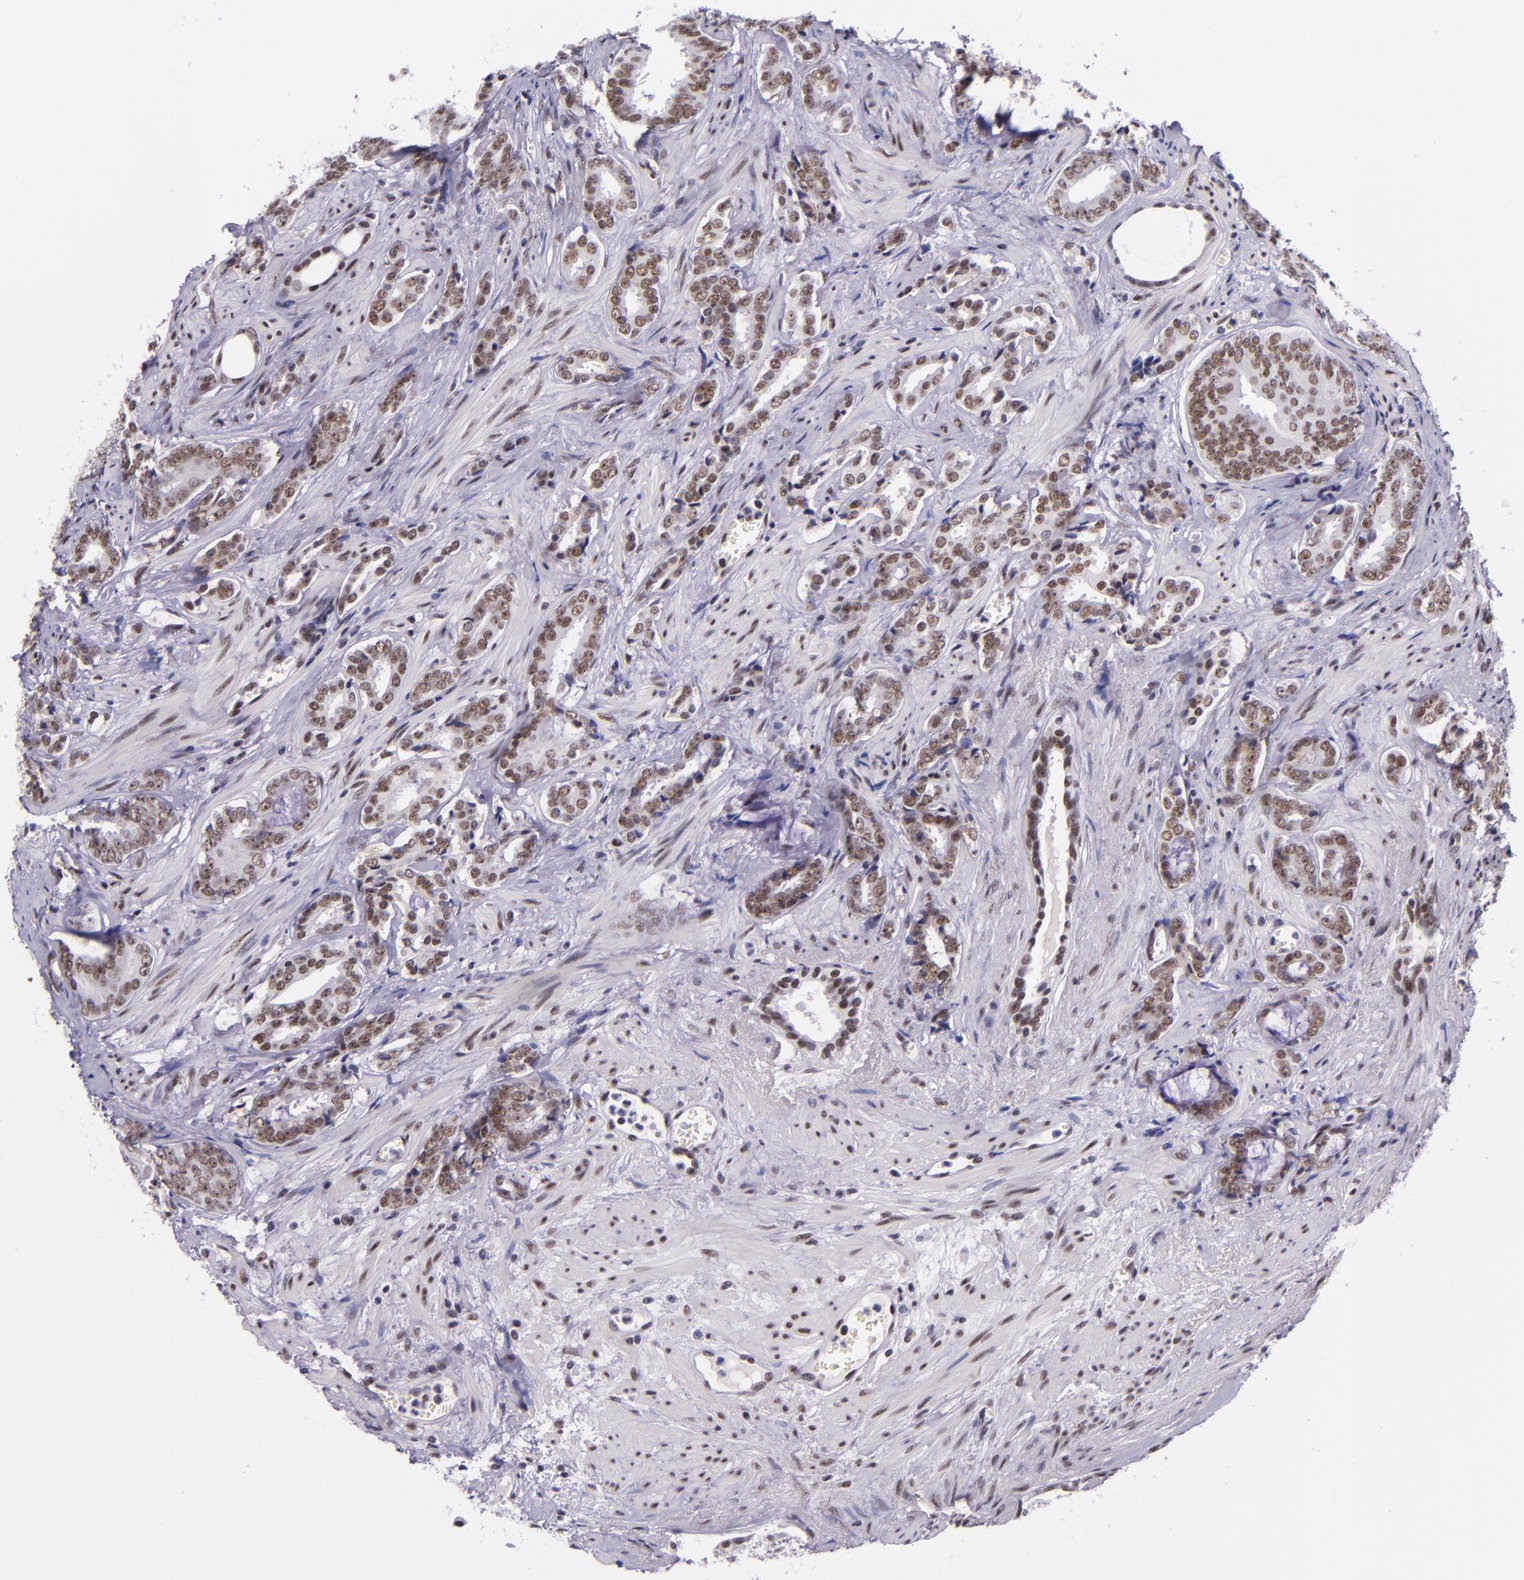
{"staining": {"intensity": "moderate", "quantity": "25%-75%", "location": "nuclear"}, "tissue": "prostate cancer", "cell_type": "Tumor cells", "image_type": "cancer", "snomed": [{"axis": "morphology", "description": "Adenocarcinoma, Medium grade"}, {"axis": "topography", "description": "Prostate"}], "caption": "Human prostate cancer stained with a brown dye reveals moderate nuclear positive staining in about 25%-75% of tumor cells.", "gene": "GPKOW", "patient": {"sex": "male", "age": 79}}